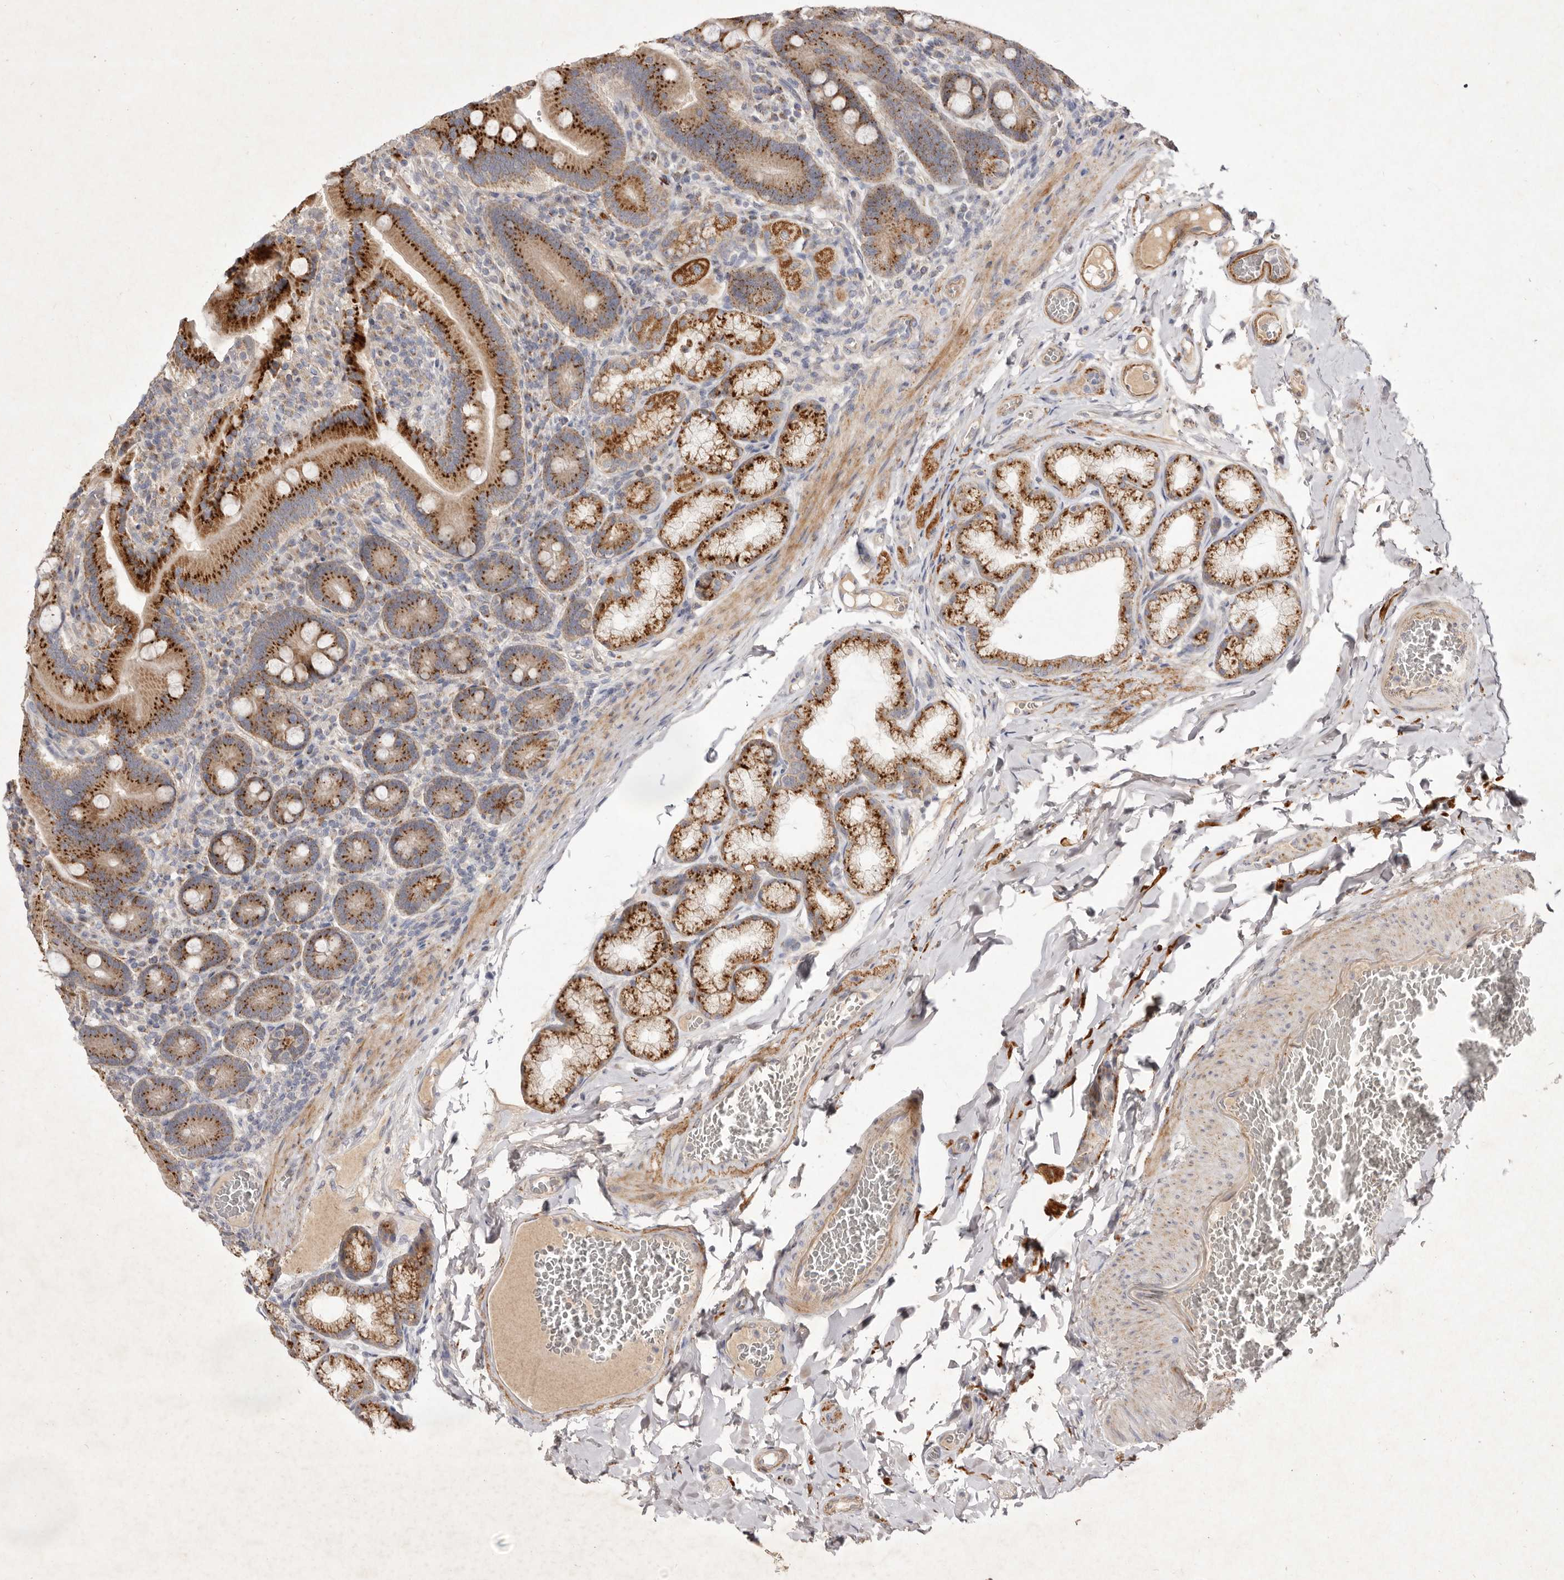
{"staining": {"intensity": "strong", "quantity": ">75%", "location": "cytoplasmic/membranous"}, "tissue": "duodenum", "cell_type": "Glandular cells", "image_type": "normal", "snomed": [{"axis": "morphology", "description": "Normal tissue, NOS"}, {"axis": "topography", "description": "Duodenum"}], "caption": "The photomicrograph displays staining of normal duodenum, revealing strong cytoplasmic/membranous protein positivity (brown color) within glandular cells. Nuclei are stained in blue.", "gene": "USP24", "patient": {"sex": "female", "age": 62}}